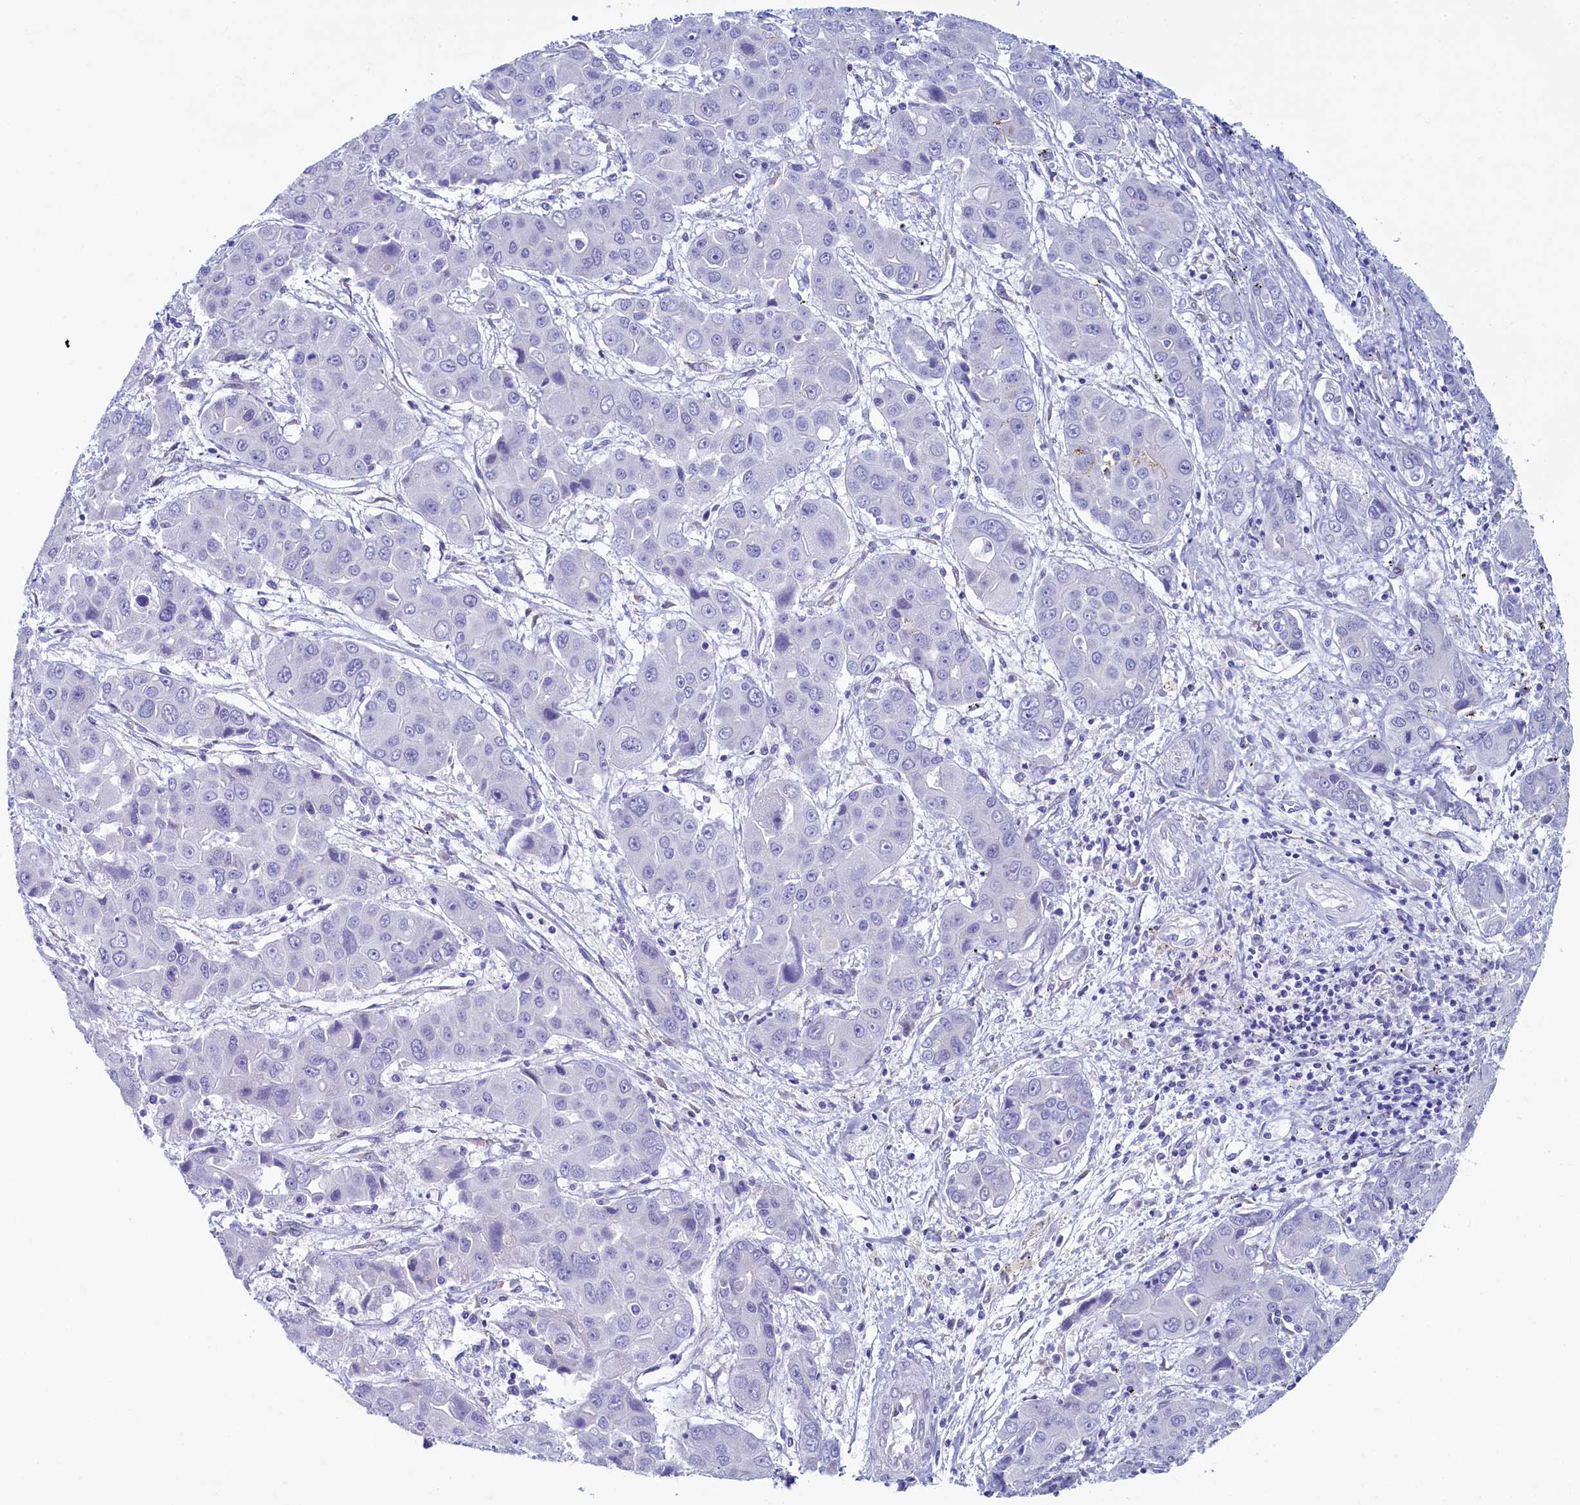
{"staining": {"intensity": "negative", "quantity": "none", "location": "none"}, "tissue": "liver cancer", "cell_type": "Tumor cells", "image_type": "cancer", "snomed": [{"axis": "morphology", "description": "Cholangiocarcinoma"}, {"axis": "topography", "description": "Liver"}], "caption": "Human liver cancer stained for a protein using immunohistochemistry exhibits no staining in tumor cells.", "gene": "SKA3", "patient": {"sex": "male", "age": 67}}